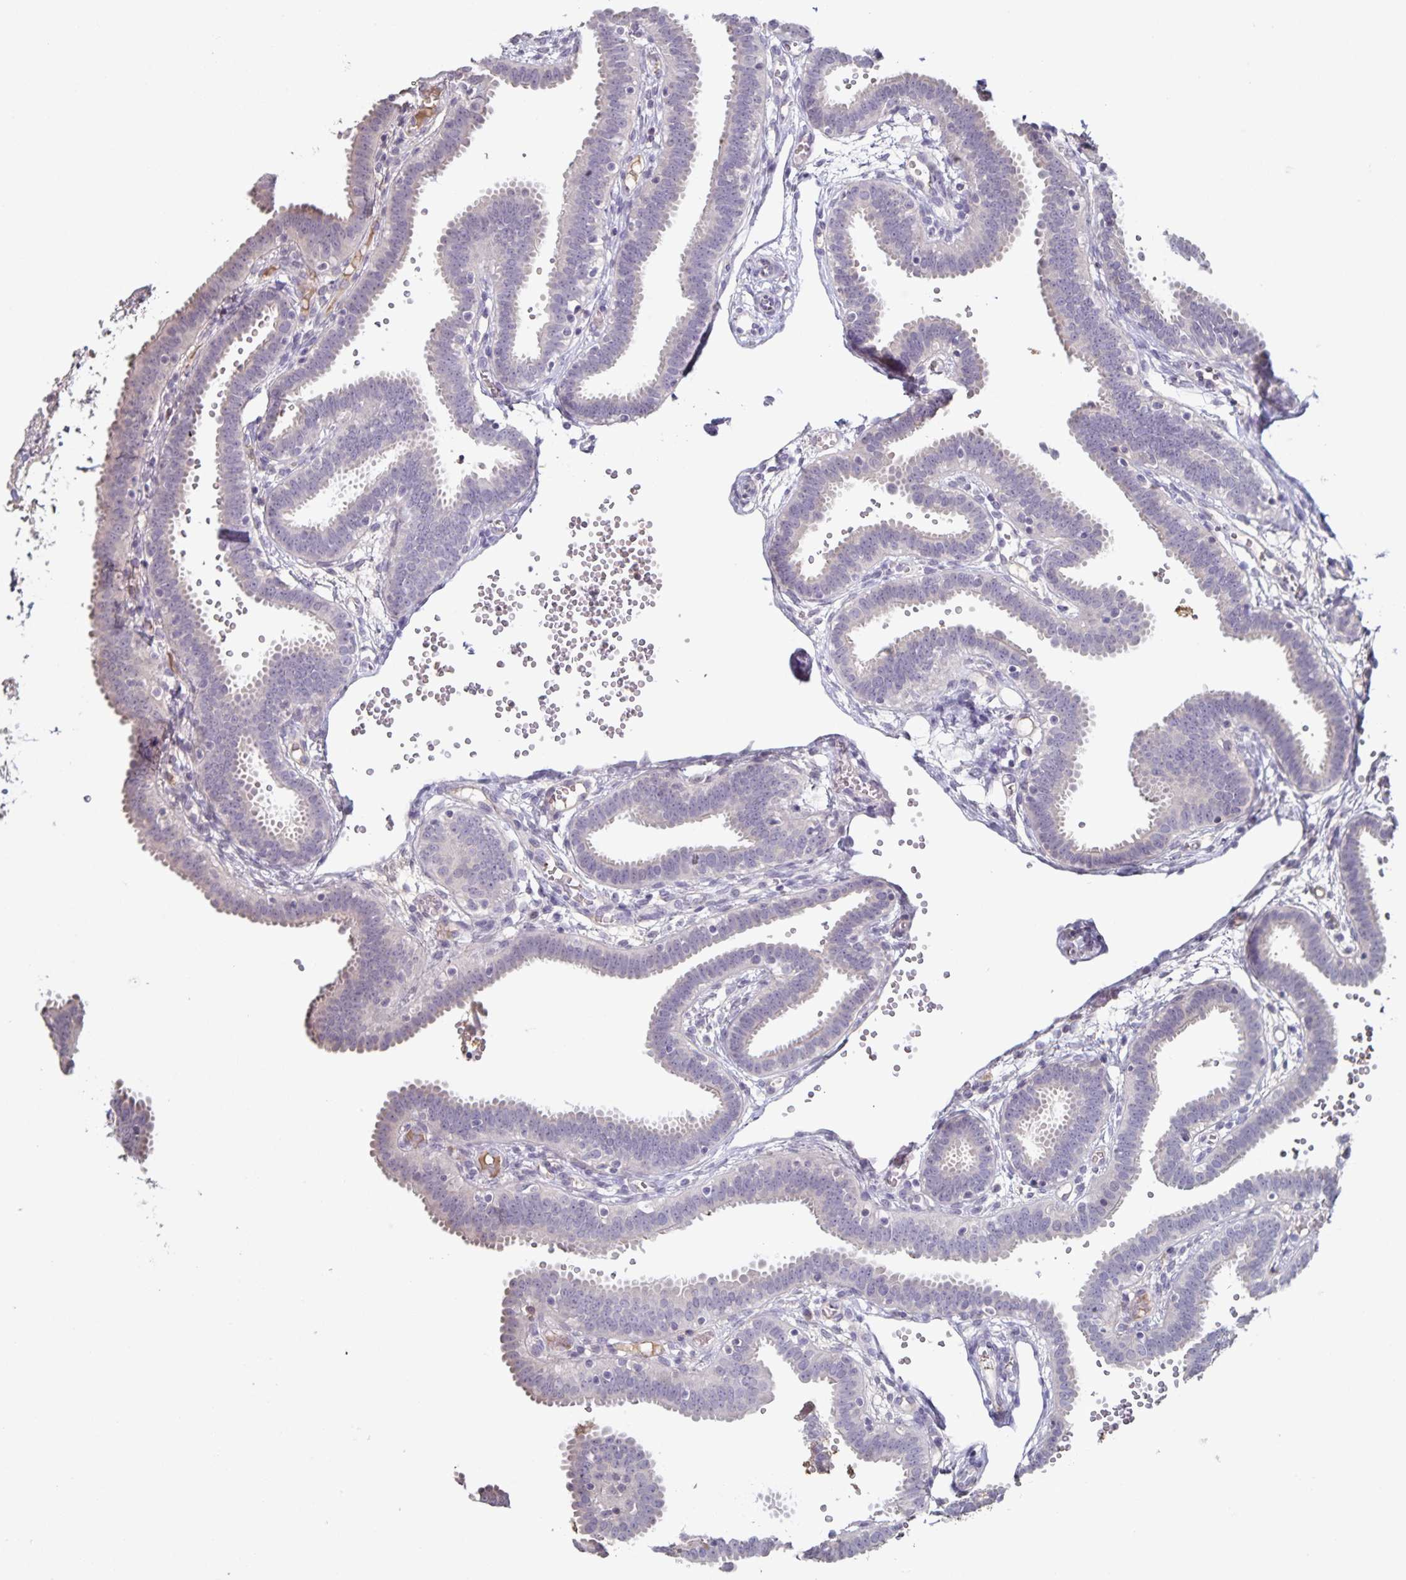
{"staining": {"intensity": "weak", "quantity": "<25%", "location": "cytoplasmic/membranous"}, "tissue": "fallopian tube", "cell_type": "Glandular cells", "image_type": "normal", "snomed": [{"axis": "morphology", "description": "Normal tissue, NOS"}, {"axis": "topography", "description": "Fallopian tube"}], "caption": "Immunohistochemistry histopathology image of normal human fallopian tube stained for a protein (brown), which exhibits no positivity in glandular cells. Nuclei are stained in blue.", "gene": "INSL5", "patient": {"sex": "female", "age": 37}}